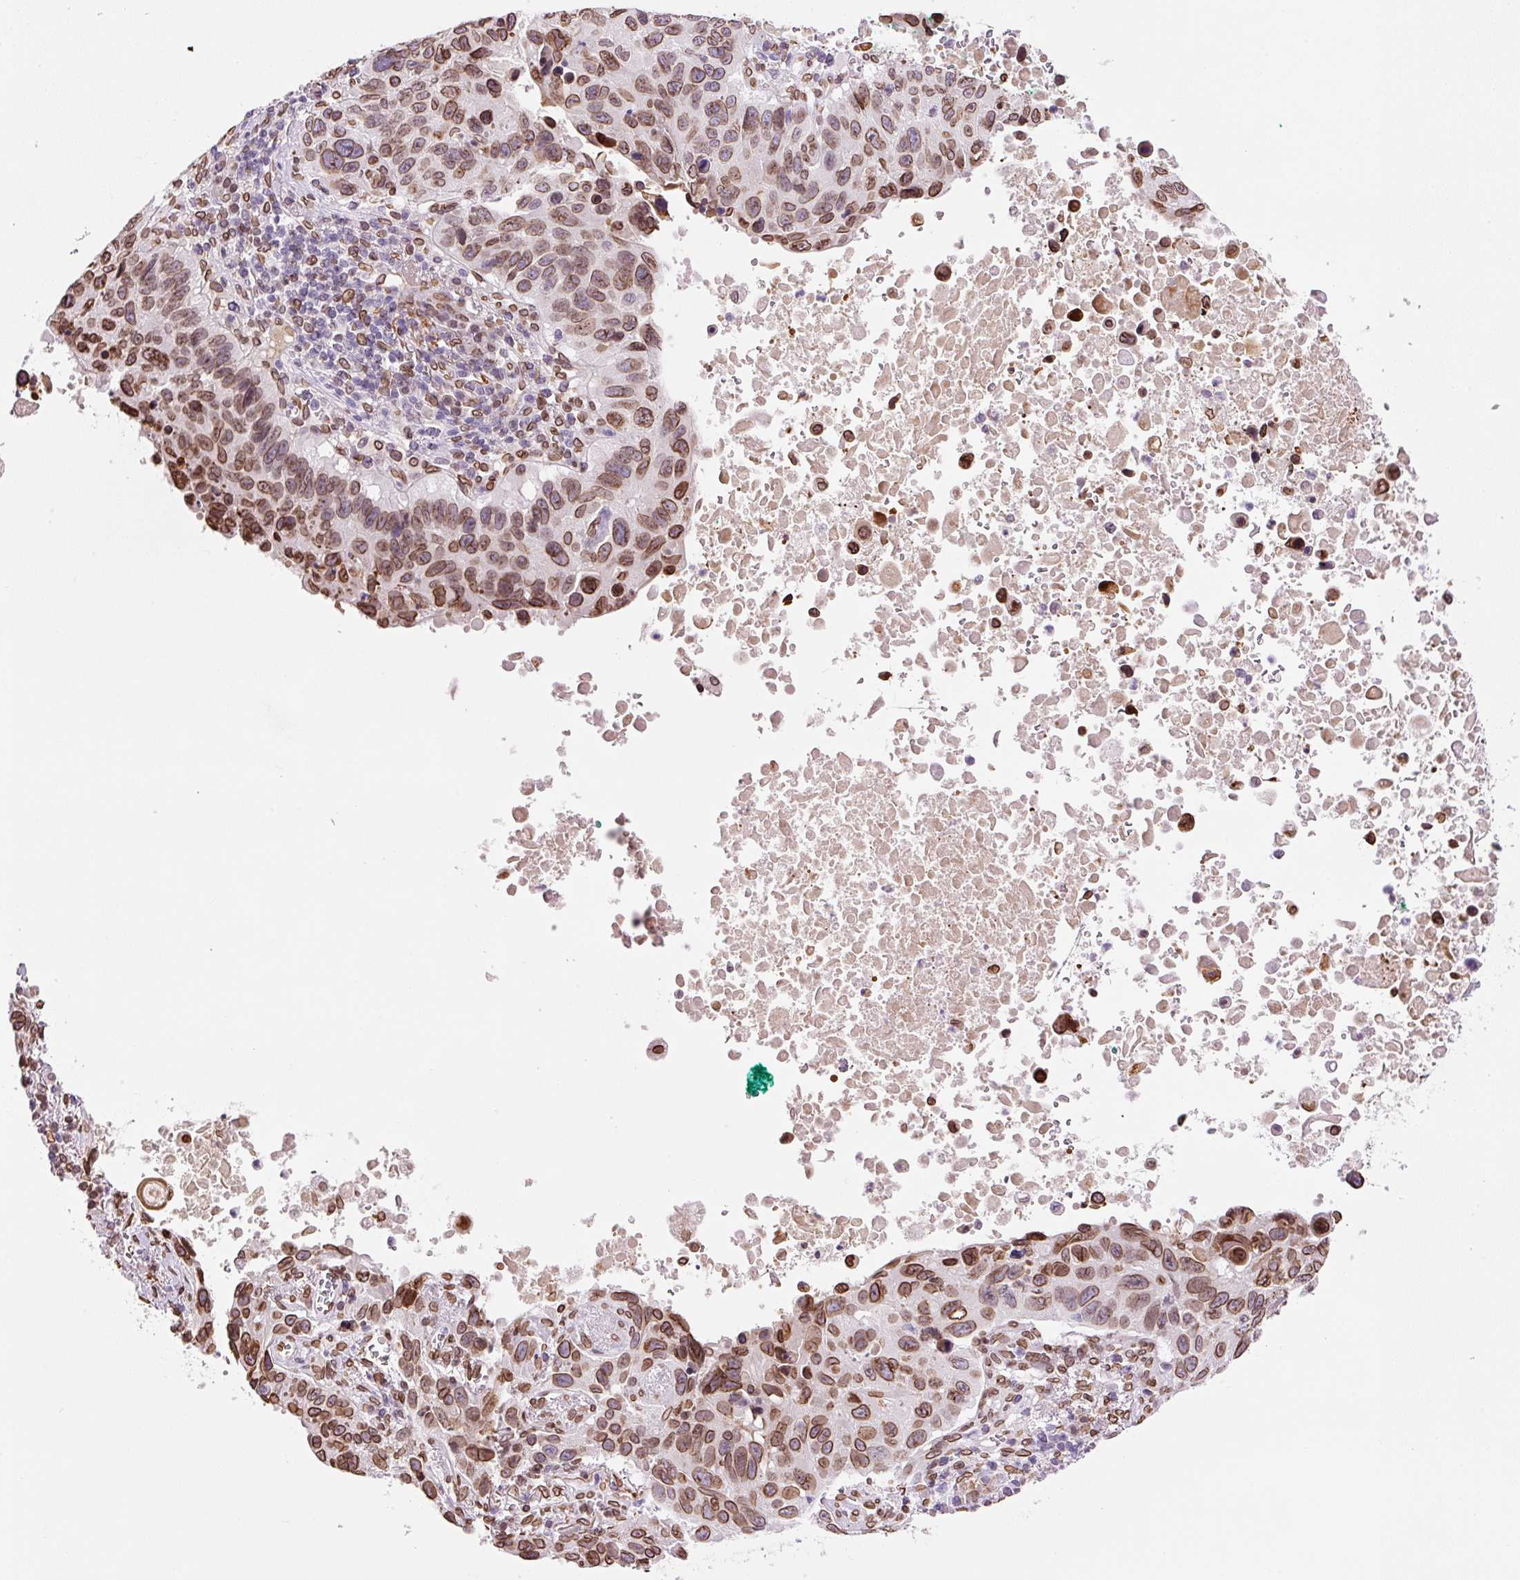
{"staining": {"intensity": "moderate", "quantity": ">75%", "location": "cytoplasmic/membranous,nuclear"}, "tissue": "lung cancer", "cell_type": "Tumor cells", "image_type": "cancer", "snomed": [{"axis": "morphology", "description": "Squamous cell carcinoma, NOS"}, {"axis": "topography", "description": "Lung"}], "caption": "A high-resolution micrograph shows immunohistochemistry (IHC) staining of squamous cell carcinoma (lung), which demonstrates moderate cytoplasmic/membranous and nuclear positivity in about >75% of tumor cells. The staining was performed using DAB (3,3'-diaminobenzidine), with brown indicating positive protein expression. Nuclei are stained blue with hematoxylin.", "gene": "ZNF224", "patient": {"sex": "male", "age": 66}}